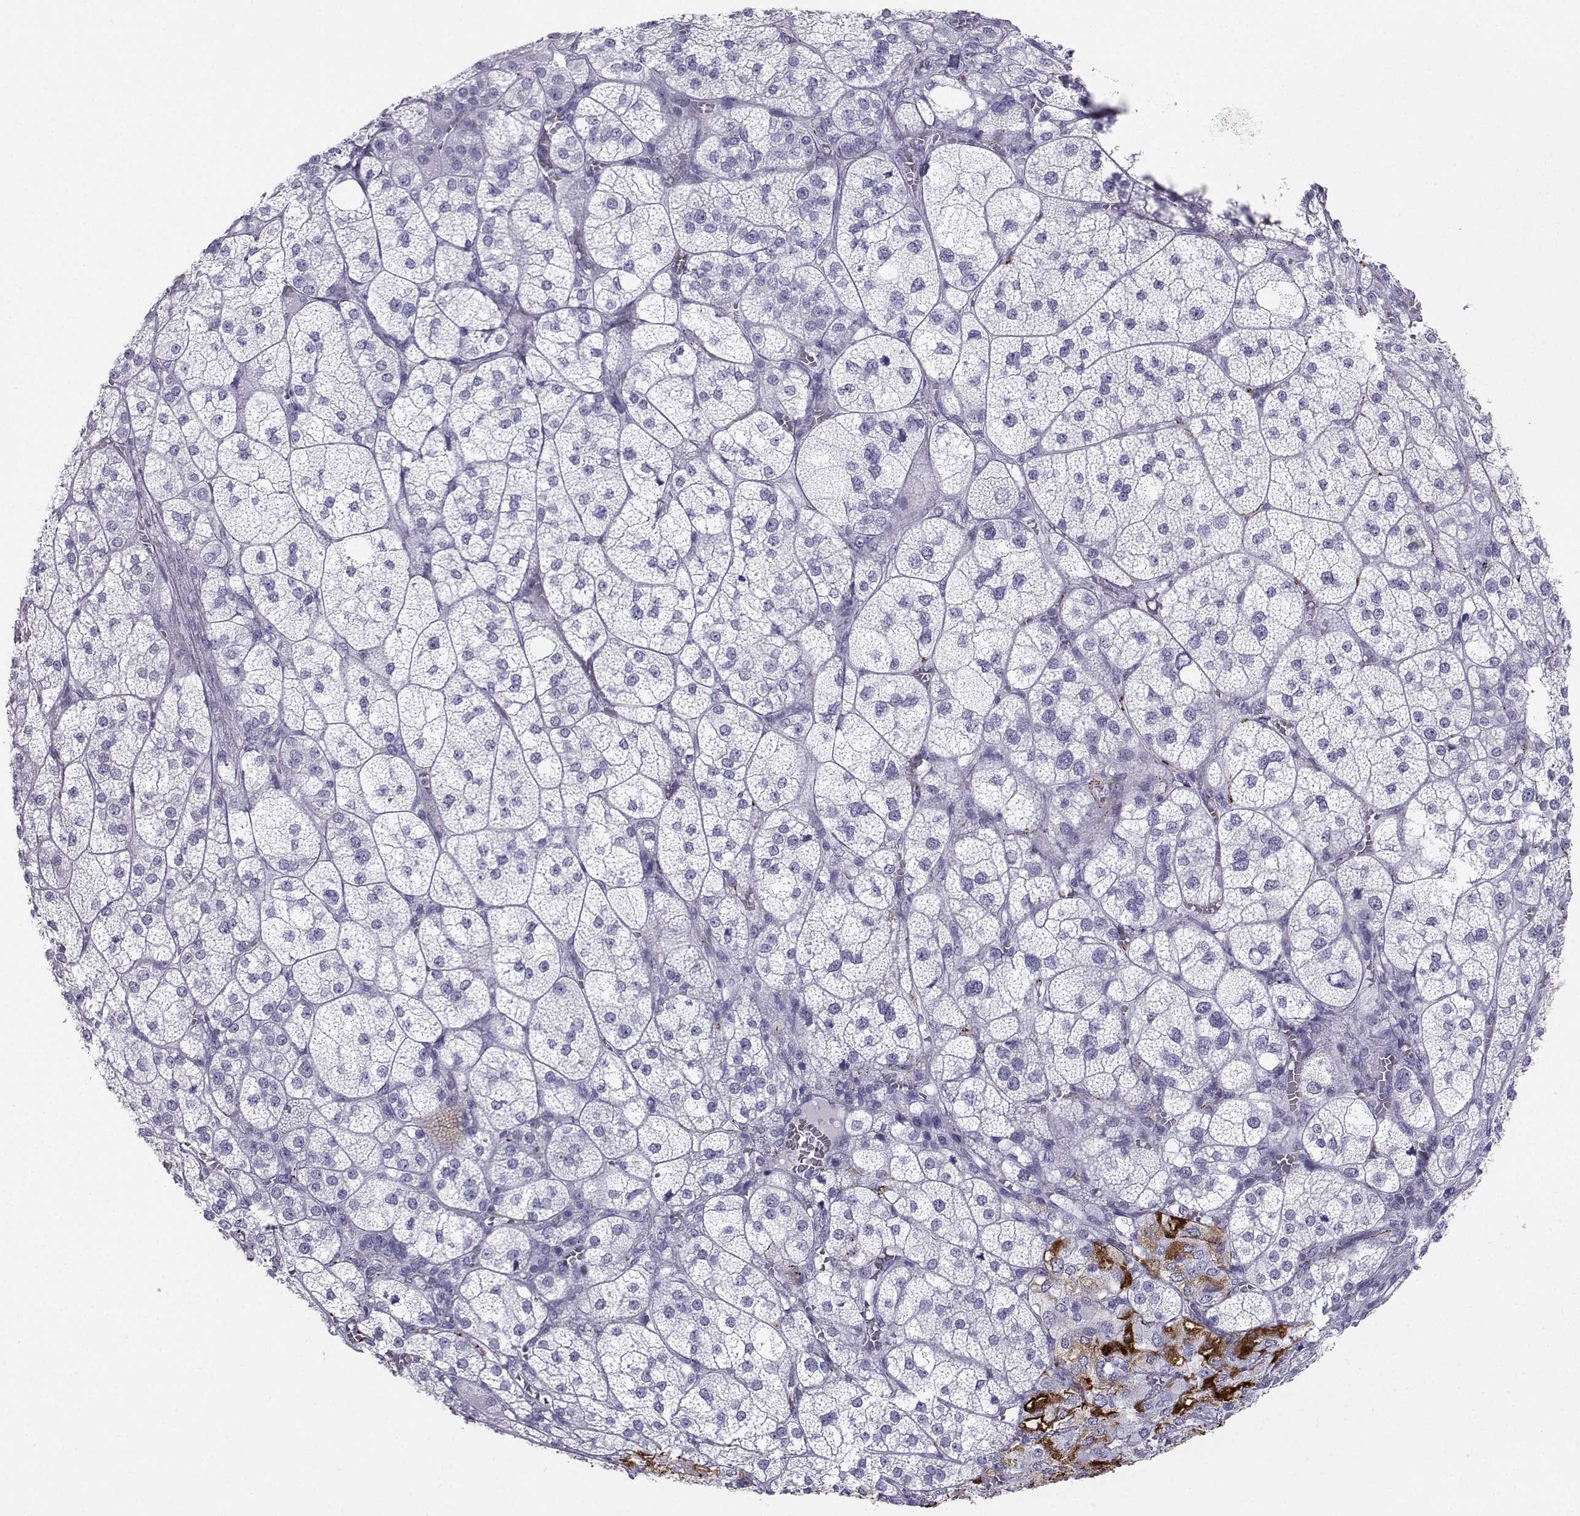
{"staining": {"intensity": "strong", "quantity": "<25%", "location": "cytoplasmic/membranous"}, "tissue": "adrenal gland", "cell_type": "Glandular cells", "image_type": "normal", "snomed": [{"axis": "morphology", "description": "Normal tissue, NOS"}, {"axis": "topography", "description": "Adrenal gland"}], "caption": "Brown immunohistochemical staining in normal adrenal gland reveals strong cytoplasmic/membranous expression in about <25% of glandular cells.", "gene": "SST", "patient": {"sex": "female", "age": 60}}